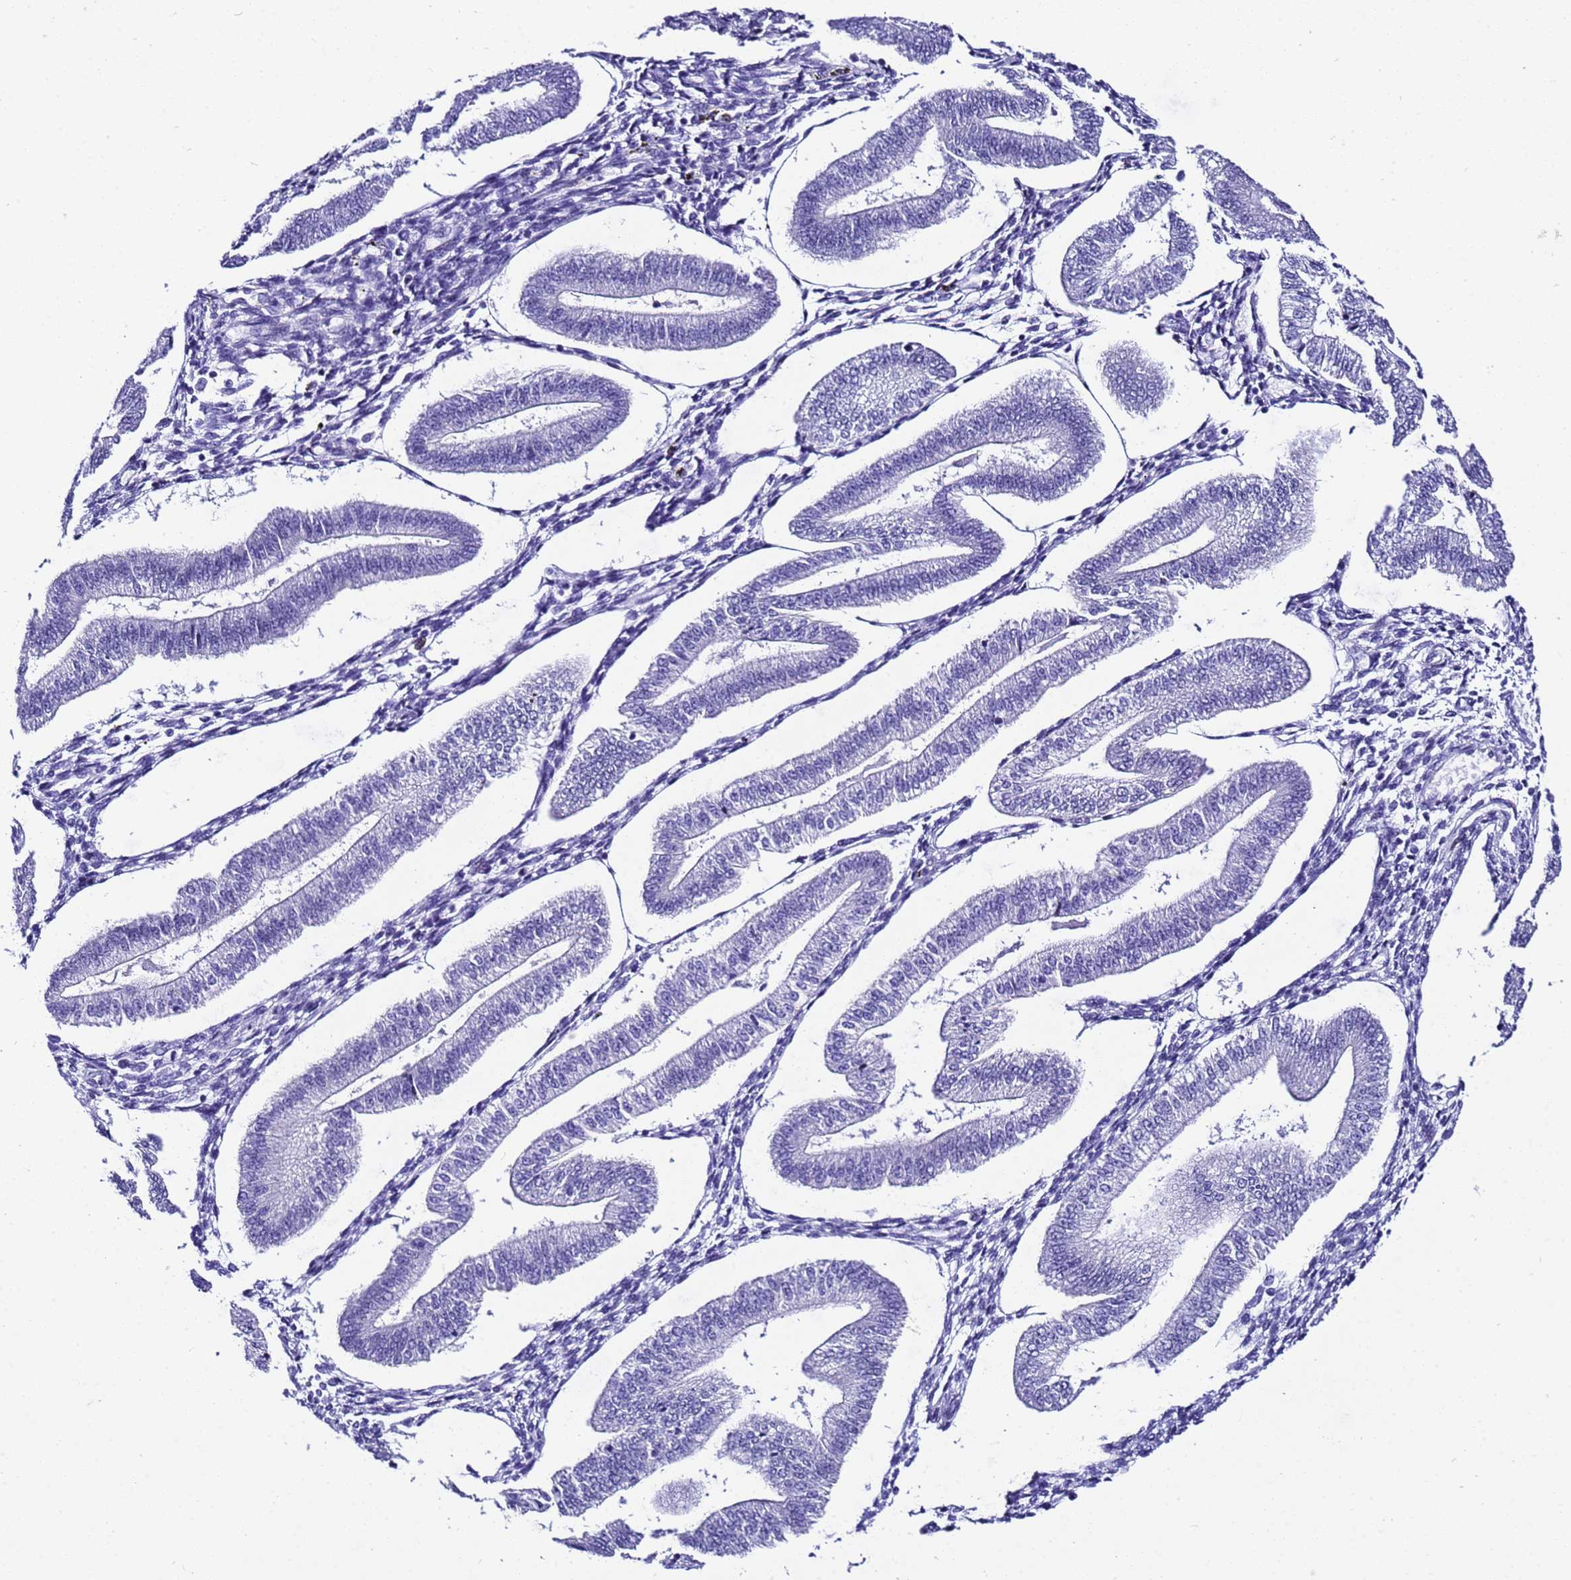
{"staining": {"intensity": "negative", "quantity": "none", "location": "none"}, "tissue": "endometrium", "cell_type": "Cells in endometrial stroma", "image_type": "normal", "snomed": [{"axis": "morphology", "description": "Normal tissue, NOS"}, {"axis": "topography", "description": "Endometrium"}], "caption": "Cells in endometrial stroma are negative for brown protein staining in normal endometrium. (Immunohistochemistry (ihc), brightfield microscopy, high magnification).", "gene": "ZNF417", "patient": {"sex": "female", "age": 34}}